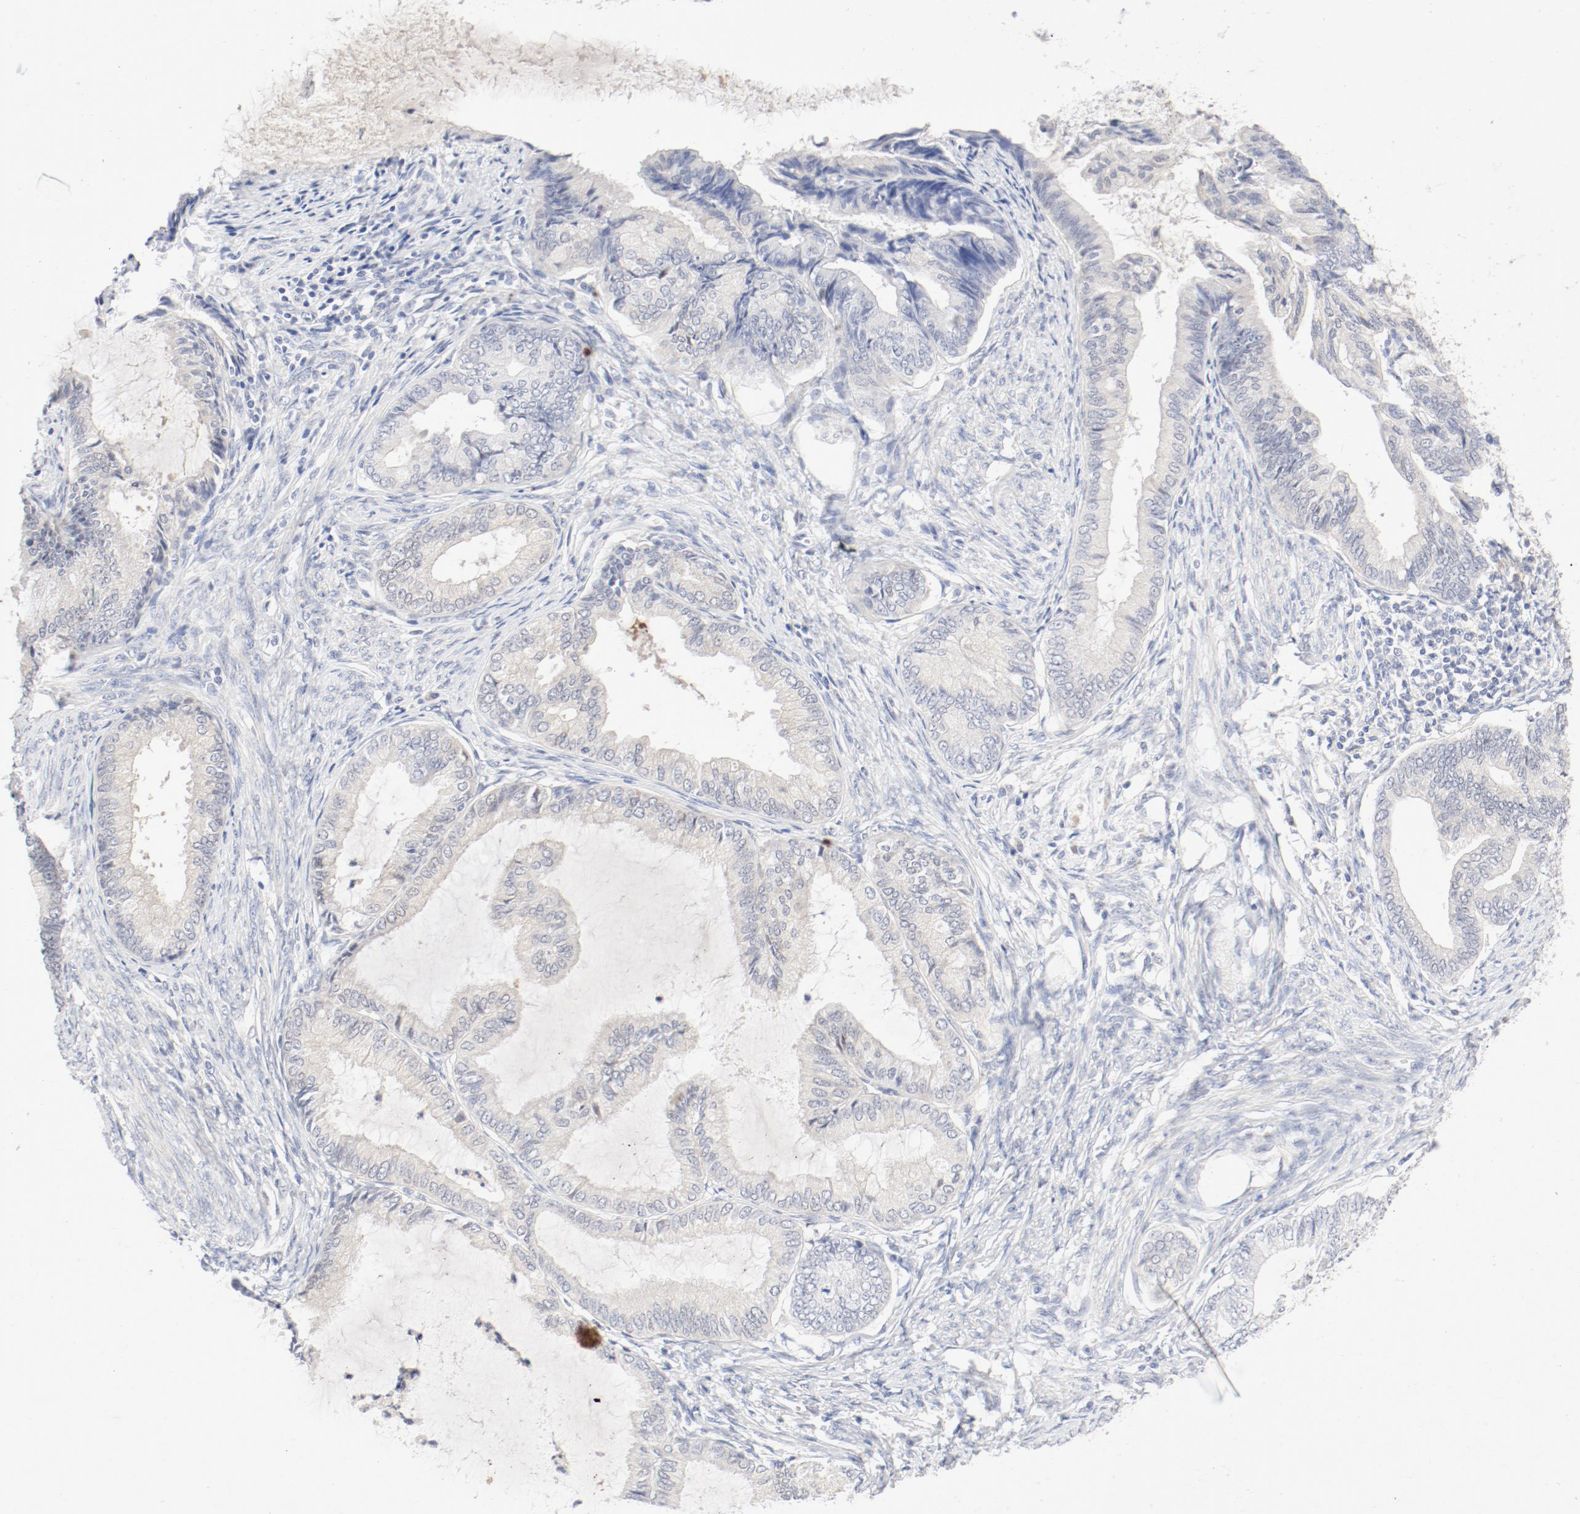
{"staining": {"intensity": "negative", "quantity": "none", "location": "none"}, "tissue": "endometrial cancer", "cell_type": "Tumor cells", "image_type": "cancer", "snomed": [{"axis": "morphology", "description": "Adenocarcinoma, NOS"}, {"axis": "topography", "description": "Endometrium"}], "caption": "High magnification brightfield microscopy of endometrial cancer (adenocarcinoma) stained with DAB (3,3'-diaminobenzidine) (brown) and counterstained with hematoxylin (blue): tumor cells show no significant expression.", "gene": "PGM1", "patient": {"sex": "female", "age": 86}}